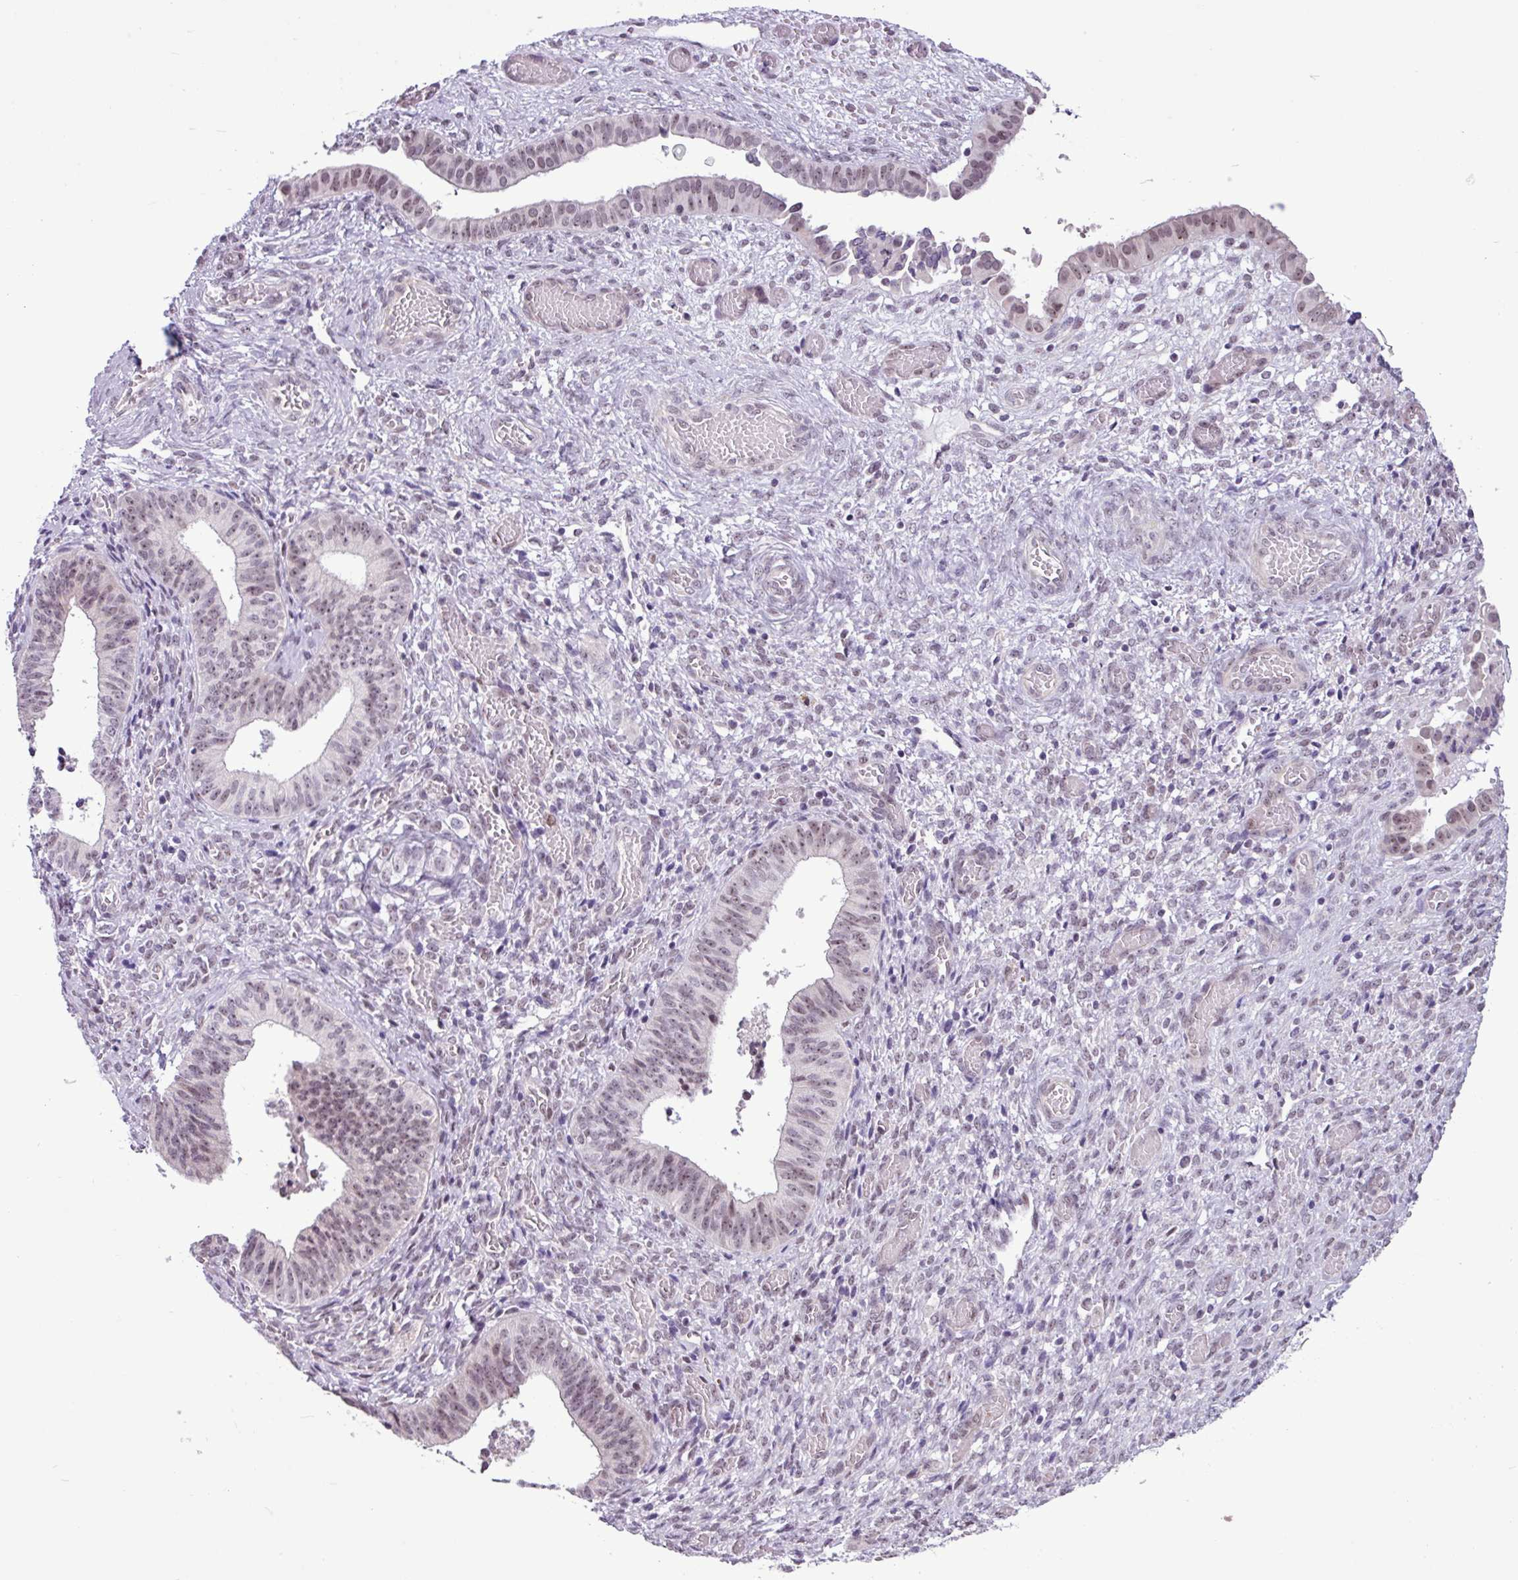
{"staining": {"intensity": "weak", "quantity": ">75%", "location": "nuclear"}, "tissue": "cervical cancer", "cell_type": "Tumor cells", "image_type": "cancer", "snomed": [{"axis": "morphology", "description": "Squamous cell carcinoma, NOS"}, {"axis": "topography", "description": "Cervix"}], "caption": "Weak nuclear protein positivity is appreciated in about >75% of tumor cells in cervical cancer (squamous cell carcinoma).", "gene": "UTP18", "patient": {"sex": "female", "age": 59}}